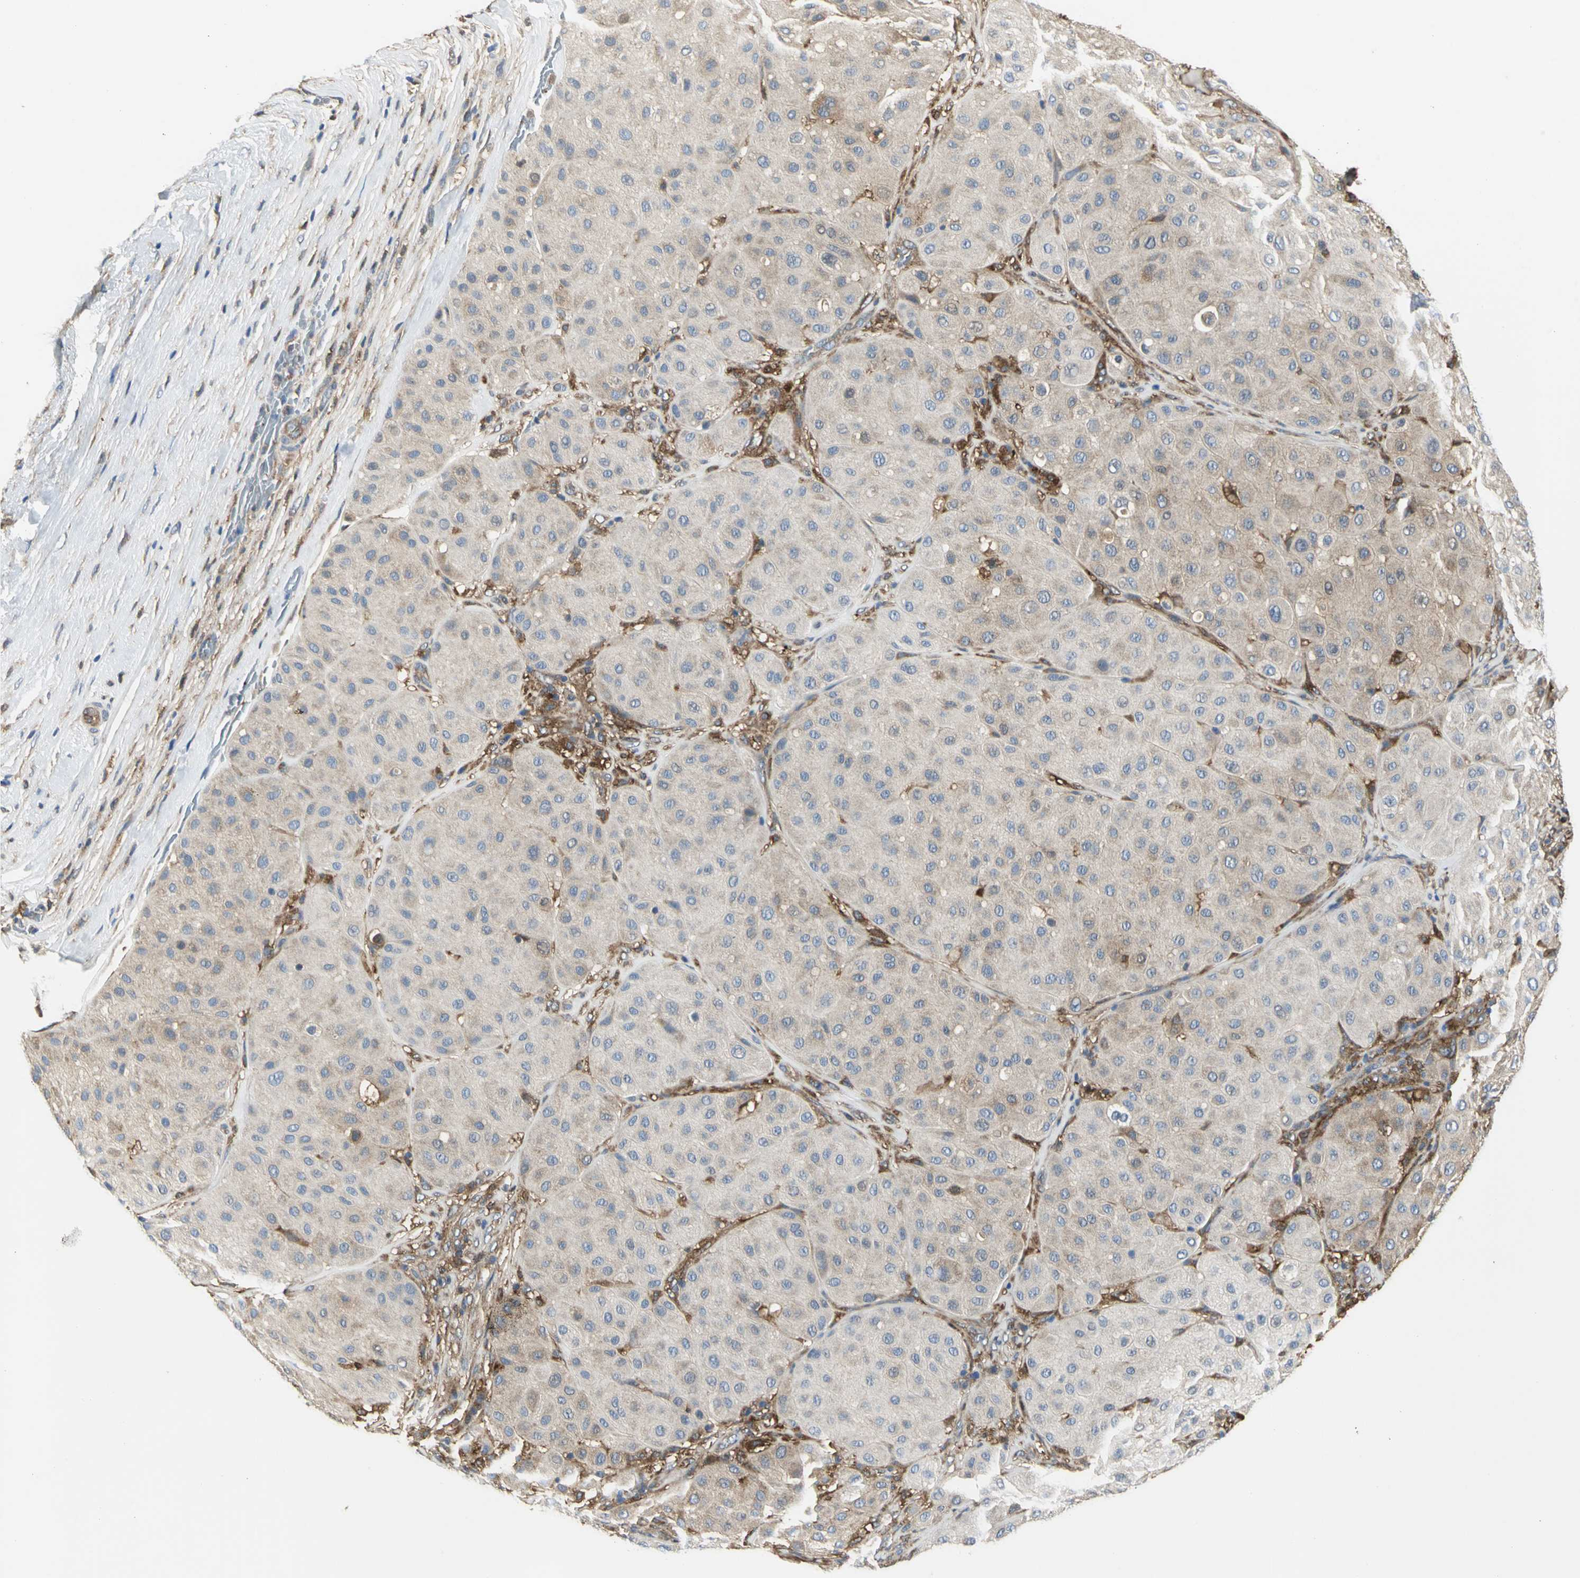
{"staining": {"intensity": "moderate", "quantity": "25%-75%", "location": "cytoplasmic/membranous"}, "tissue": "melanoma", "cell_type": "Tumor cells", "image_type": "cancer", "snomed": [{"axis": "morphology", "description": "Normal tissue, NOS"}, {"axis": "morphology", "description": "Malignant melanoma, Metastatic site"}, {"axis": "topography", "description": "Skin"}], "caption": "Malignant melanoma (metastatic site) was stained to show a protein in brown. There is medium levels of moderate cytoplasmic/membranous positivity in approximately 25%-75% of tumor cells.", "gene": "CHRNB1", "patient": {"sex": "male", "age": 41}}